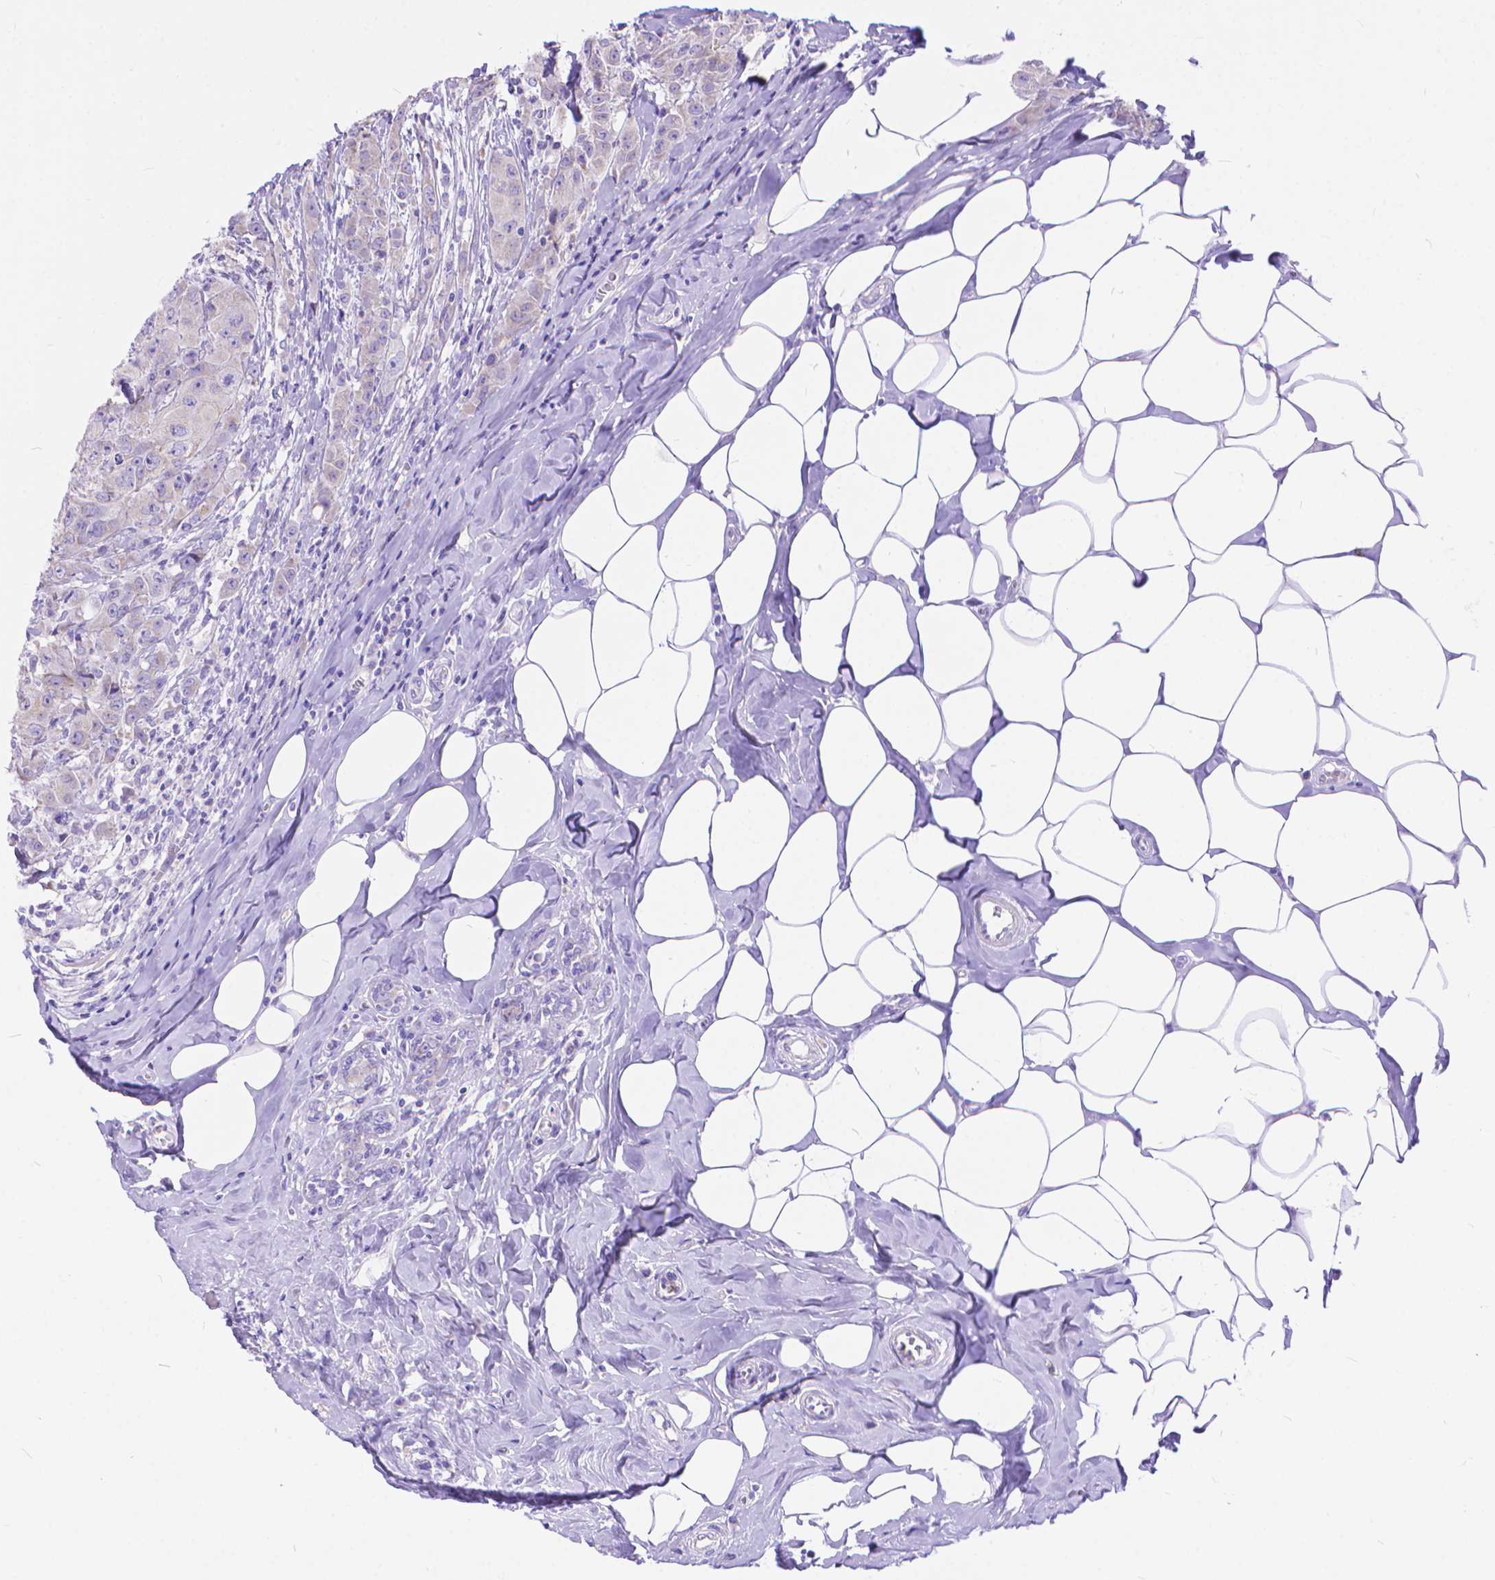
{"staining": {"intensity": "negative", "quantity": "none", "location": "none"}, "tissue": "breast cancer", "cell_type": "Tumor cells", "image_type": "cancer", "snomed": [{"axis": "morphology", "description": "Normal tissue, NOS"}, {"axis": "morphology", "description": "Duct carcinoma"}, {"axis": "topography", "description": "Breast"}], "caption": "Breast infiltrating ductal carcinoma was stained to show a protein in brown. There is no significant positivity in tumor cells. (Stains: DAB IHC with hematoxylin counter stain, Microscopy: brightfield microscopy at high magnification).", "gene": "DHRS2", "patient": {"sex": "female", "age": 43}}